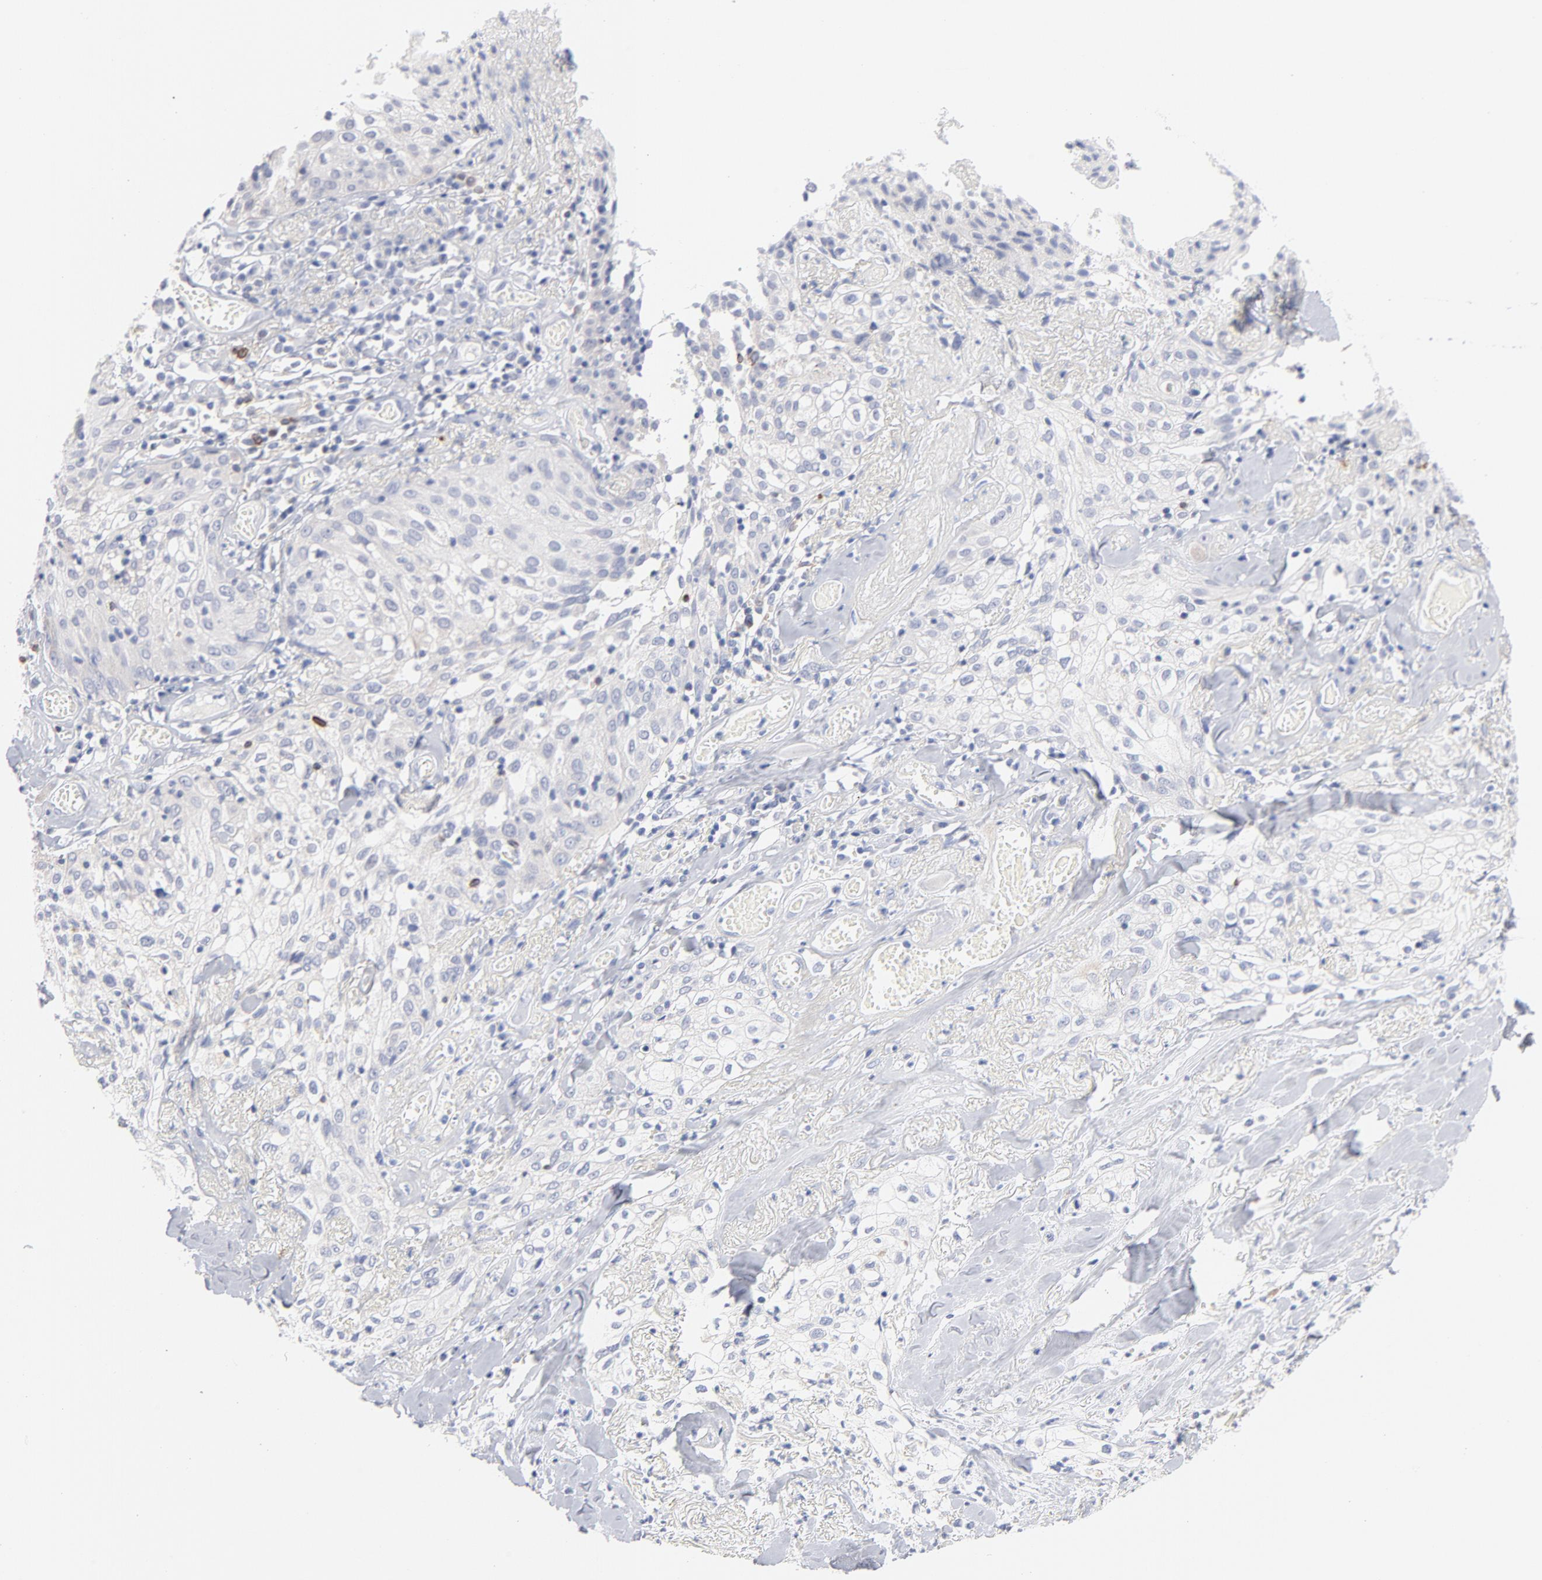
{"staining": {"intensity": "negative", "quantity": "none", "location": "none"}, "tissue": "skin cancer", "cell_type": "Tumor cells", "image_type": "cancer", "snomed": [{"axis": "morphology", "description": "Squamous cell carcinoma, NOS"}, {"axis": "topography", "description": "Skin"}], "caption": "Tumor cells are negative for brown protein staining in squamous cell carcinoma (skin).", "gene": "MID1", "patient": {"sex": "male", "age": 65}}